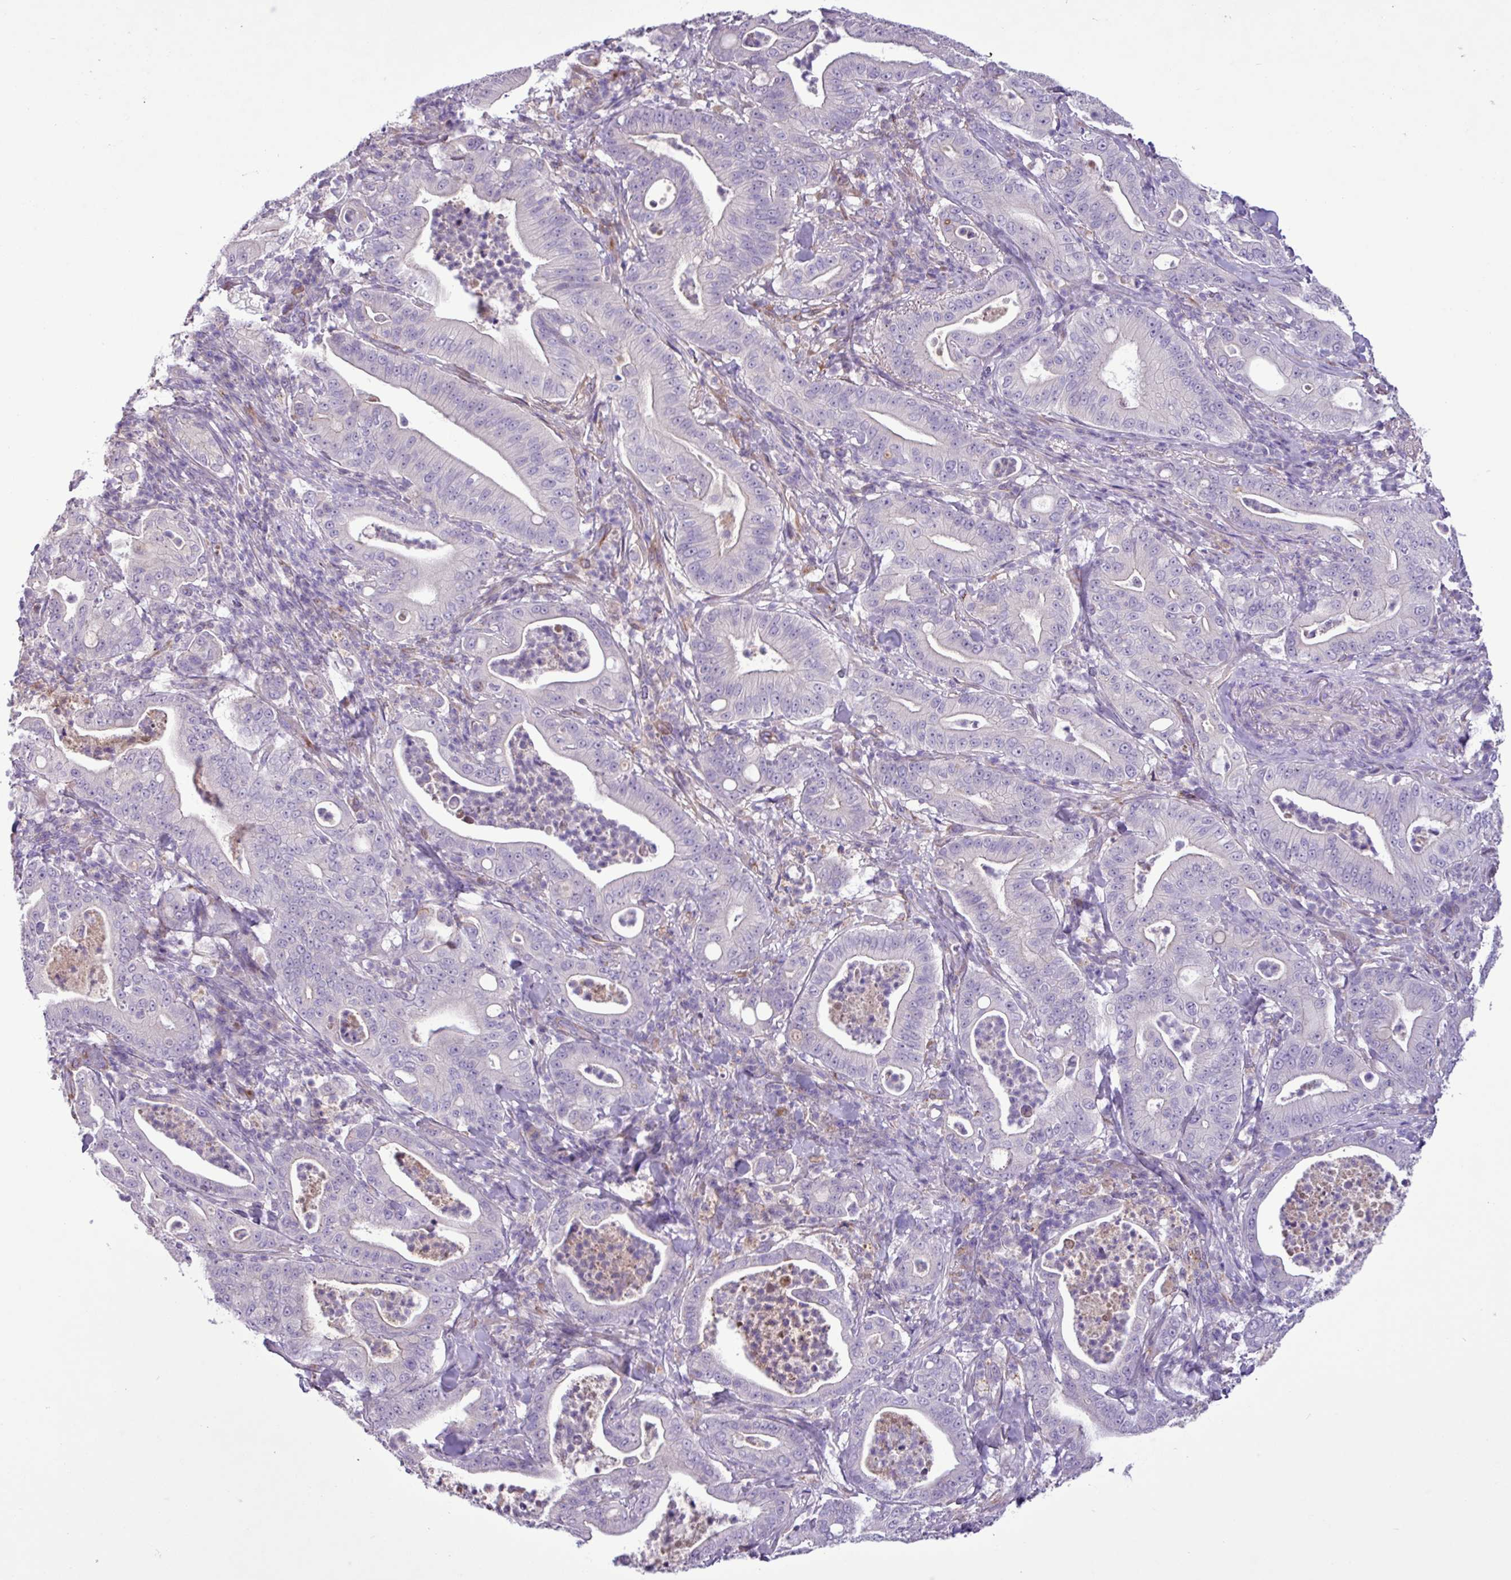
{"staining": {"intensity": "negative", "quantity": "none", "location": "none"}, "tissue": "pancreatic cancer", "cell_type": "Tumor cells", "image_type": "cancer", "snomed": [{"axis": "morphology", "description": "Adenocarcinoma, NOS"}, {"axis": "topography", "description": "Pancreas"}], "caption": "Micrograph shows no significant protein staining in tumor cells of pancreatic cancer.", "gene": "CD248", "patient": {"sex": "male", "age": 71}}